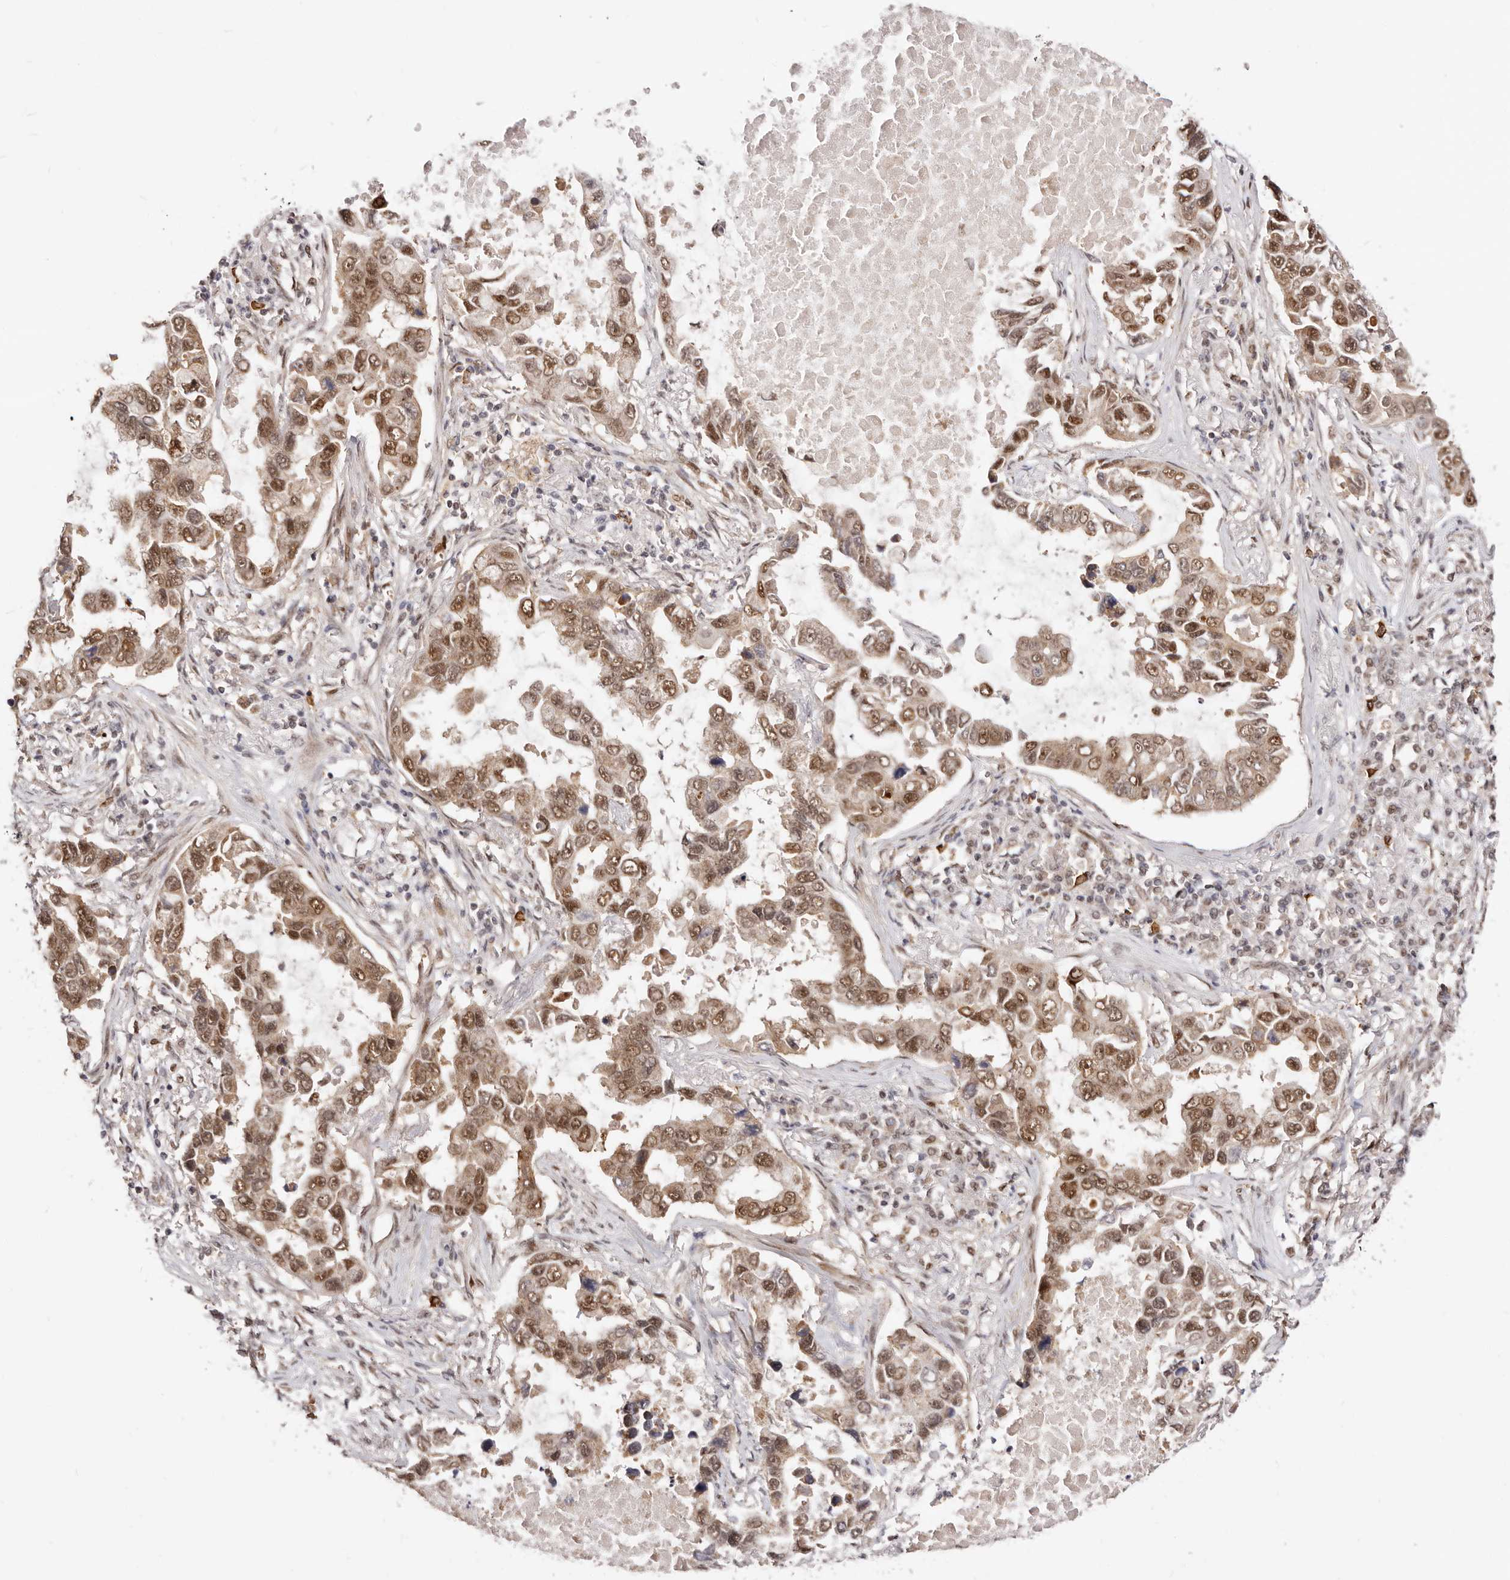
{"staining": {"intensity": "strong", "quantity": ">75%", "location": "cytoplasmic/membranous,nuclear"}, "tissue": "lung cancer", "cell_type": "Tumor cells", "image_type": "cancer", "snomed": [{"axis": "morphology", "description": "Adenocarcinoma, NOS"}, {"axis": "topography", "description": "Lung"}], "caption": "The histopathology image exhibits staining of adenocarcinoma (lung), revealing strong cytoplasmic/membranous and nuclear protein staining (brown color) within tumor cells.", "gene": "SEC14L1", "patient": {"sex": "male", "age": 64}}